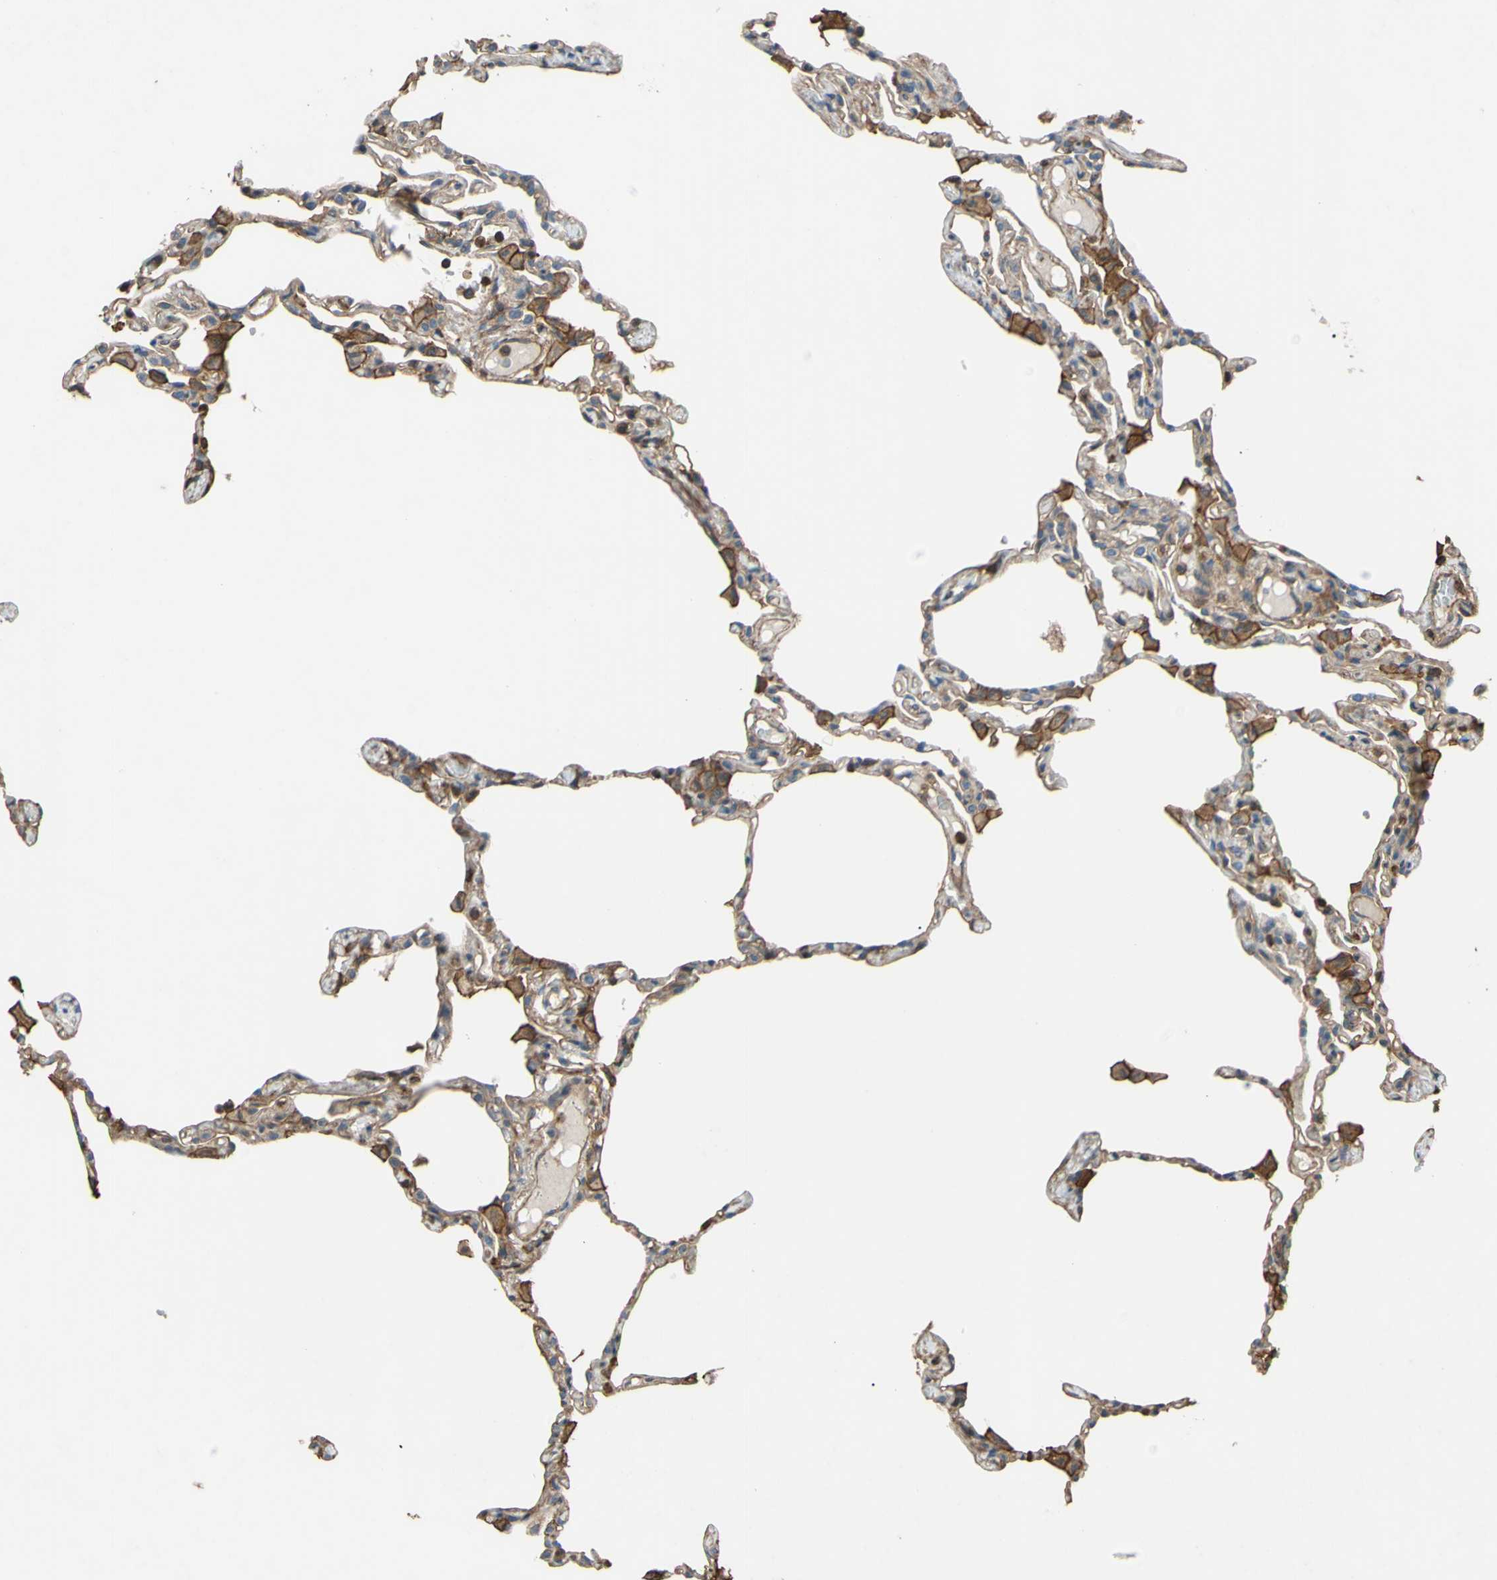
{"staining": {"intensity": "weak", "quantity": ">75%", "location": "cytoplasmic/membranous"}, "tissue": "lung", "cell_type": "Alveolar cells", "image_type": "normal", "snomed": [{"axis": "morphology", "description": "Normal tissue, NOS"}, {"axis": "topography", "description": "Lung"}], "caption": "Immunohistochemistry image of benign lung: lung stained using immunohistochemistry (IHC) demonstrates low levels of weak protein expression localized specifically in the cytoplasmic/membranous of alveolar cells, appearing as a cytoplasmic/membranous brown color.", "gene": "ADD3", "patient": {"sex": "female", "age": 49}}